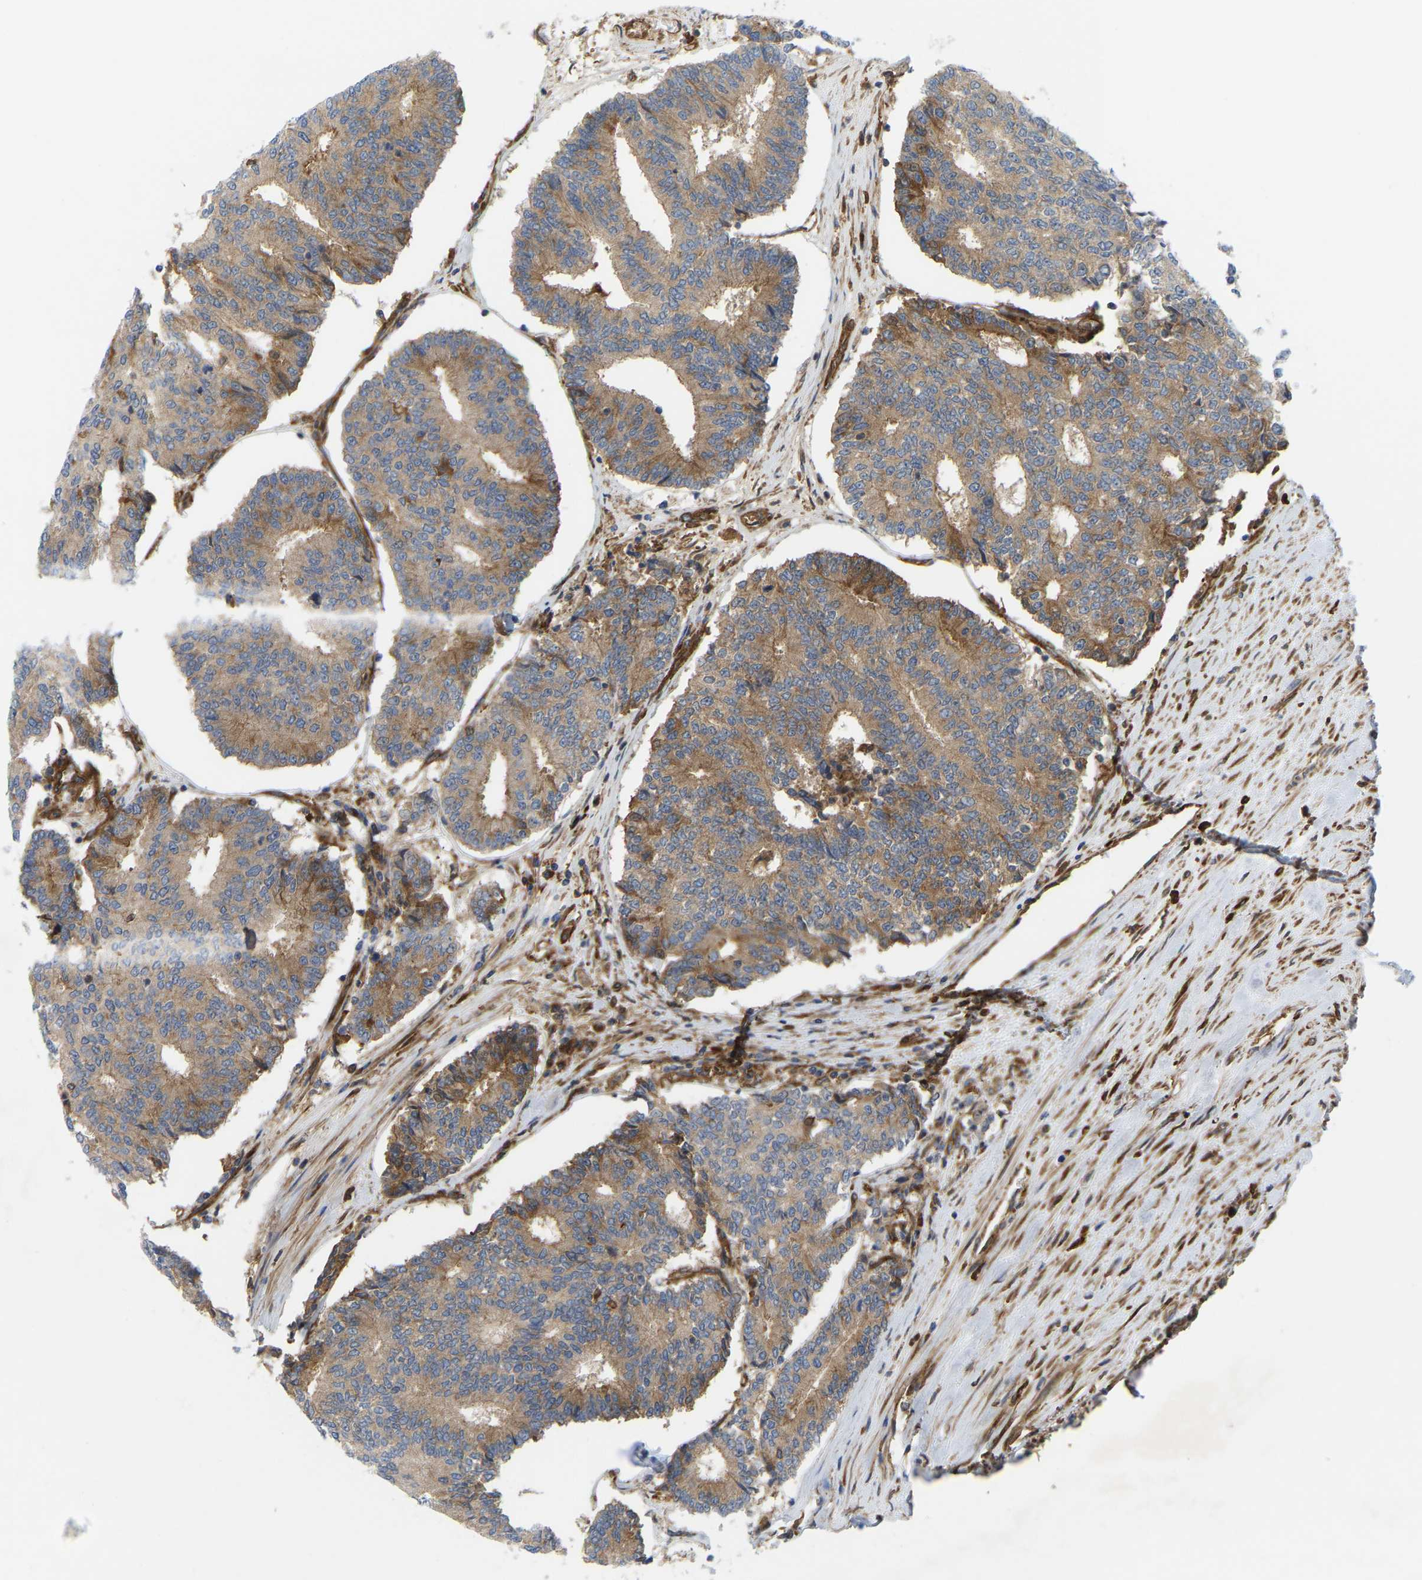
{"staining": {"intensity": "moderate", "quantity": "25%-75%", "location": "cytoplasmic/membranous"}, "tissue": "prostate cancer", "cell_type": "Tumor cells", "image_type": "cancer", "snomed": [{"axis": "morphology", "description": "Adenocarcinoma, High grade"}, {"axis": "topography", "description": "Prostate"}], "caption": "Moderate cytoplasmic/membranous expression is seen in about 25%-75% of tumor cells in prostate cancer. (DAB = brown stain, brightfield microscopy at high magnification).", "gene": "PICALM", "patient": {"sex": "male", "age": 55}}